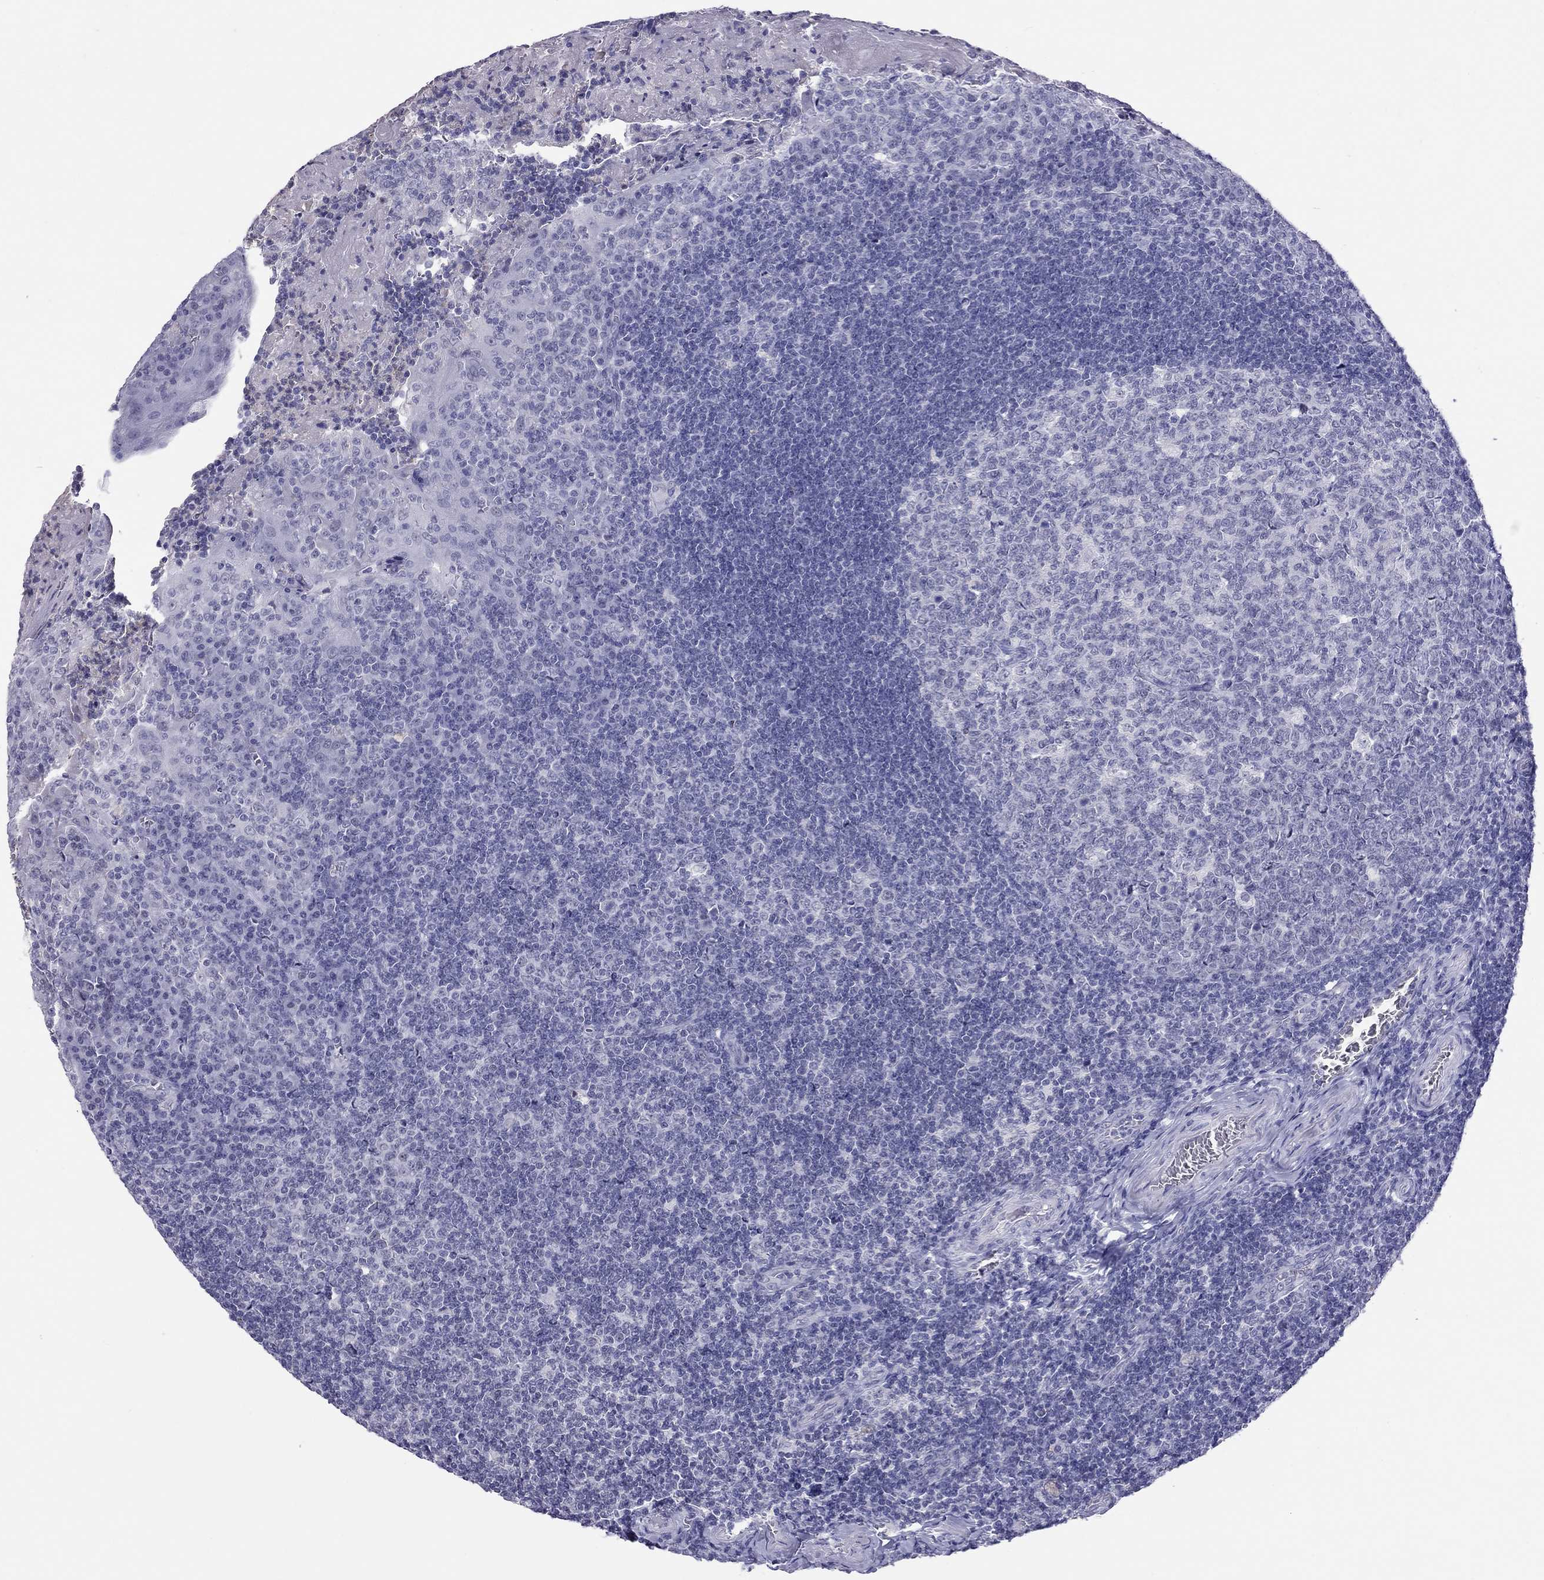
{"staining": {"intensity": "negative", "quantity": "none", "location": "none"}, "tissue": "tonsil", "cell_type": "Germinal center cells", "image_type": "normal", "snomed": [{"axis": "morphology", "description": "Normal tissue, NOS"}, {"axis": "topography", "description": "Tonsil"}], "caption": "High magnification brightfield microscopy of unremarkable tonsil stained with DAB (brown) and counterstained with hematoxylin (blue): germinal center cells show no significant expression. (Stains: DAB (3,3'-diaminobenzidine) immunohistochemistry with hematoxylin counter stain, Microscopy: brightfield microscopy at high magnification).", "gene": "JHY", "patient": {"sex": "female", "age": 12}}